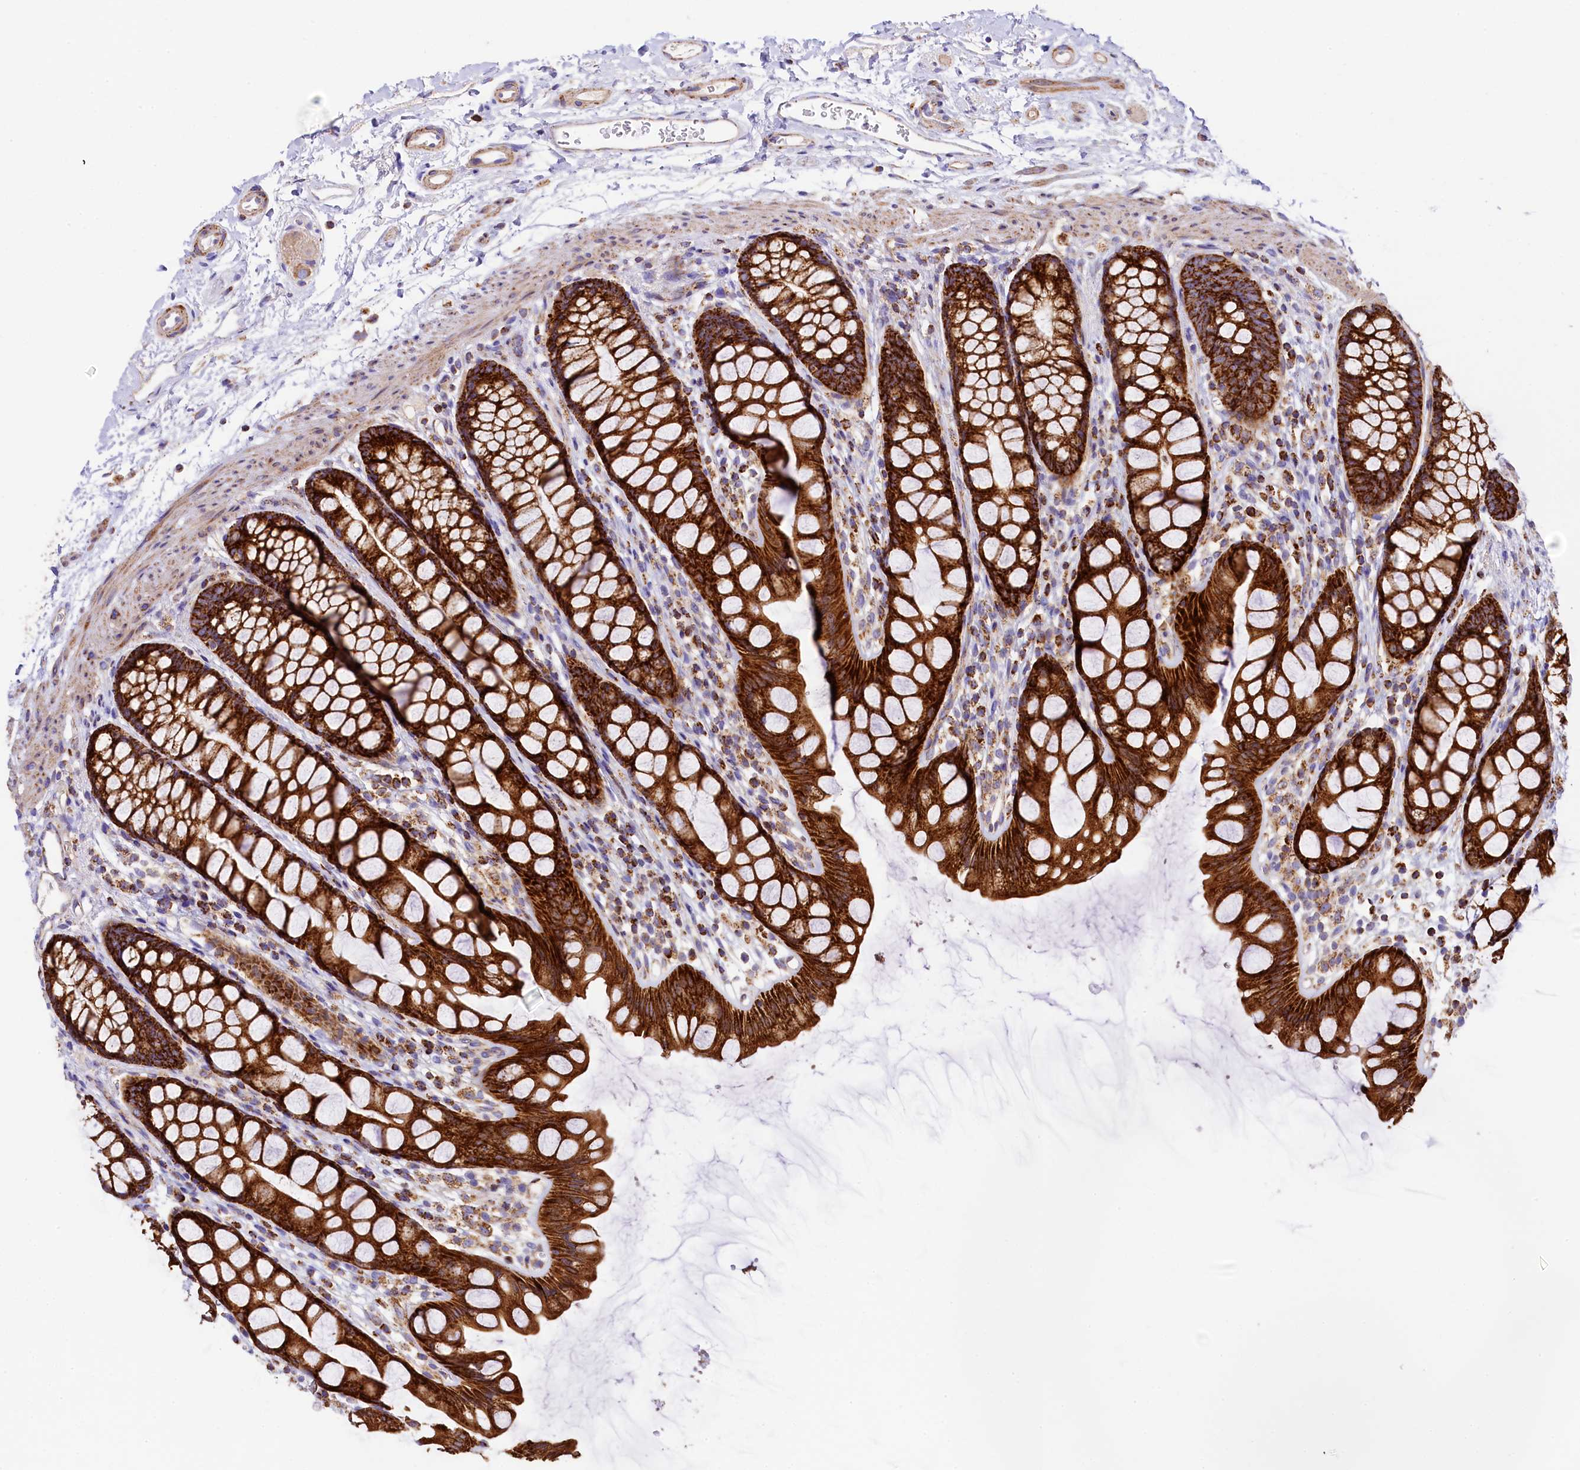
{"staining": {"intensity": "strong", "quantity": ">75%", "location": "cytoplasmic/membranous"}, "tissue": "rectum", "cell_type": "Glandular cells", "image_type": "normal", "snomed": [{"axis": "morphology", "description": "Normal tissue, NOS"}, {"axis": "topography", "description": "Rectum"}], "caption": "Benign rectum demonstrates strong cytoplasmic/membranous positivity in about >75% of glandular cells, visualized by immunohistochemistry.", "gene": "CLYBL", "patient": {"sex": "female", "age": 65}}